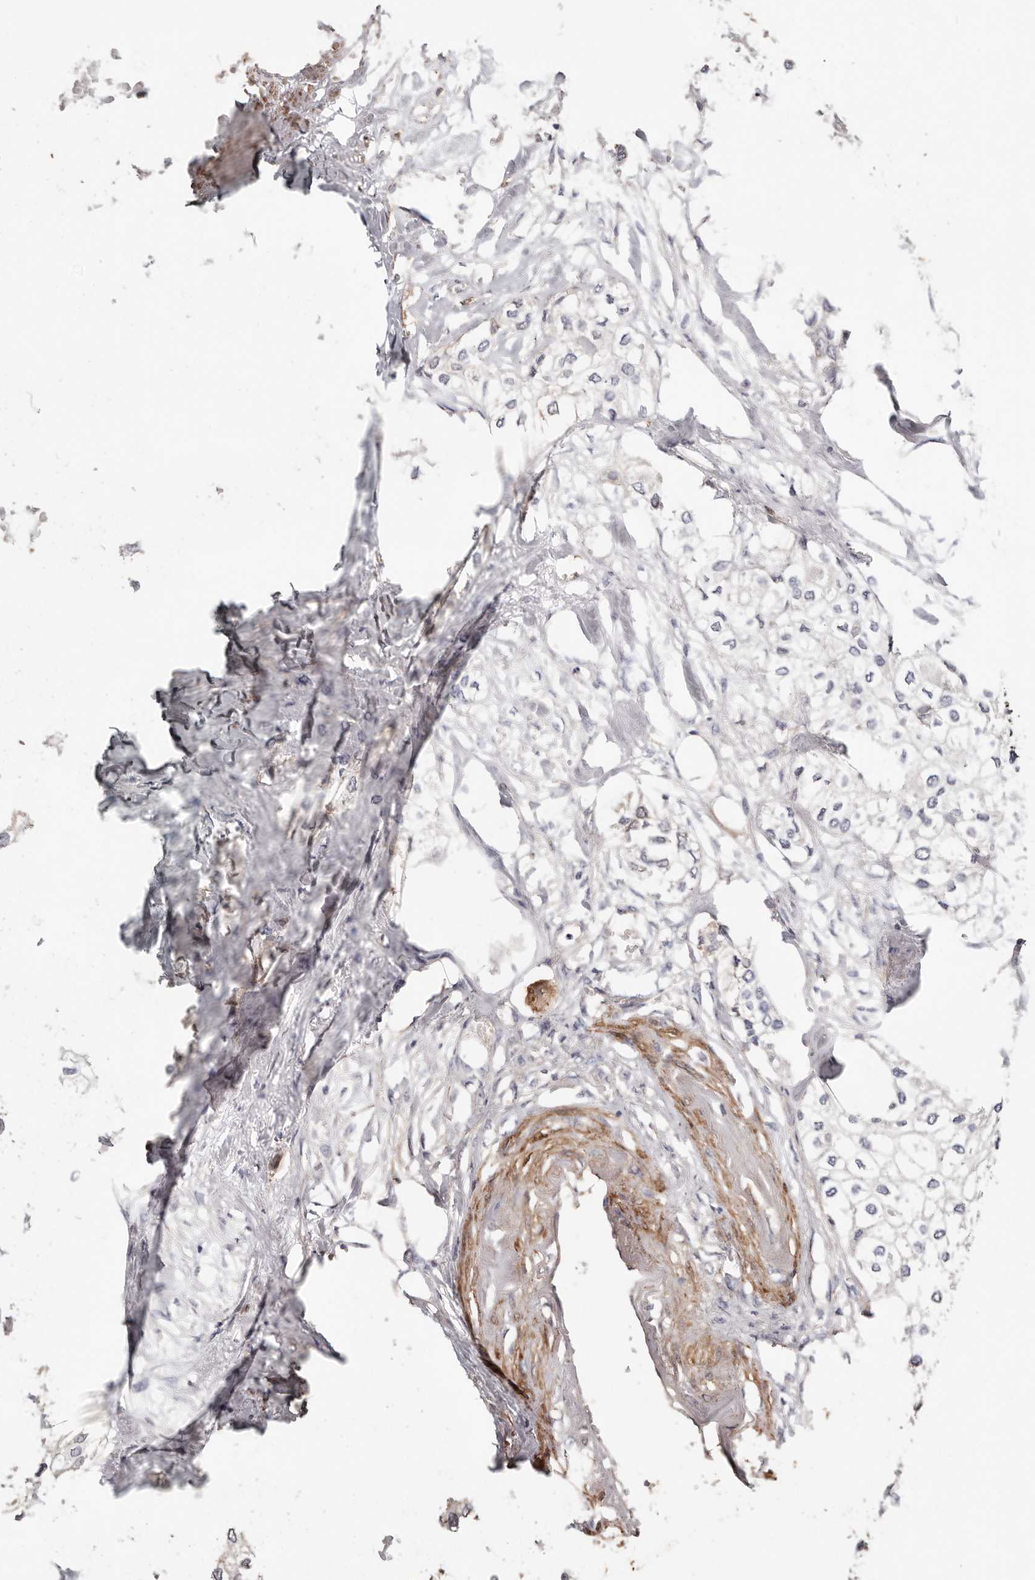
{"staining": {"intensity": "negative", "quantity": "none", "location": "none"}, "tissue": "urothelial cancer", "cell_type": "Tumor cells", "image_type": "cancer", "snomed": [{"axis": "morphology", "description": "Urothelial carcinoma, High grade"}, {"axis": "topography", "description": "Urinary bladder"}], "caption": "High power microscopy image of an immunohistochemistry (IHC) photomicrograph of urothelial carcinoma (high-grade), revealing no significant staining in tumor cells.", "gene": "TGM2", "patient": {"sex": "male", "age": 64}}